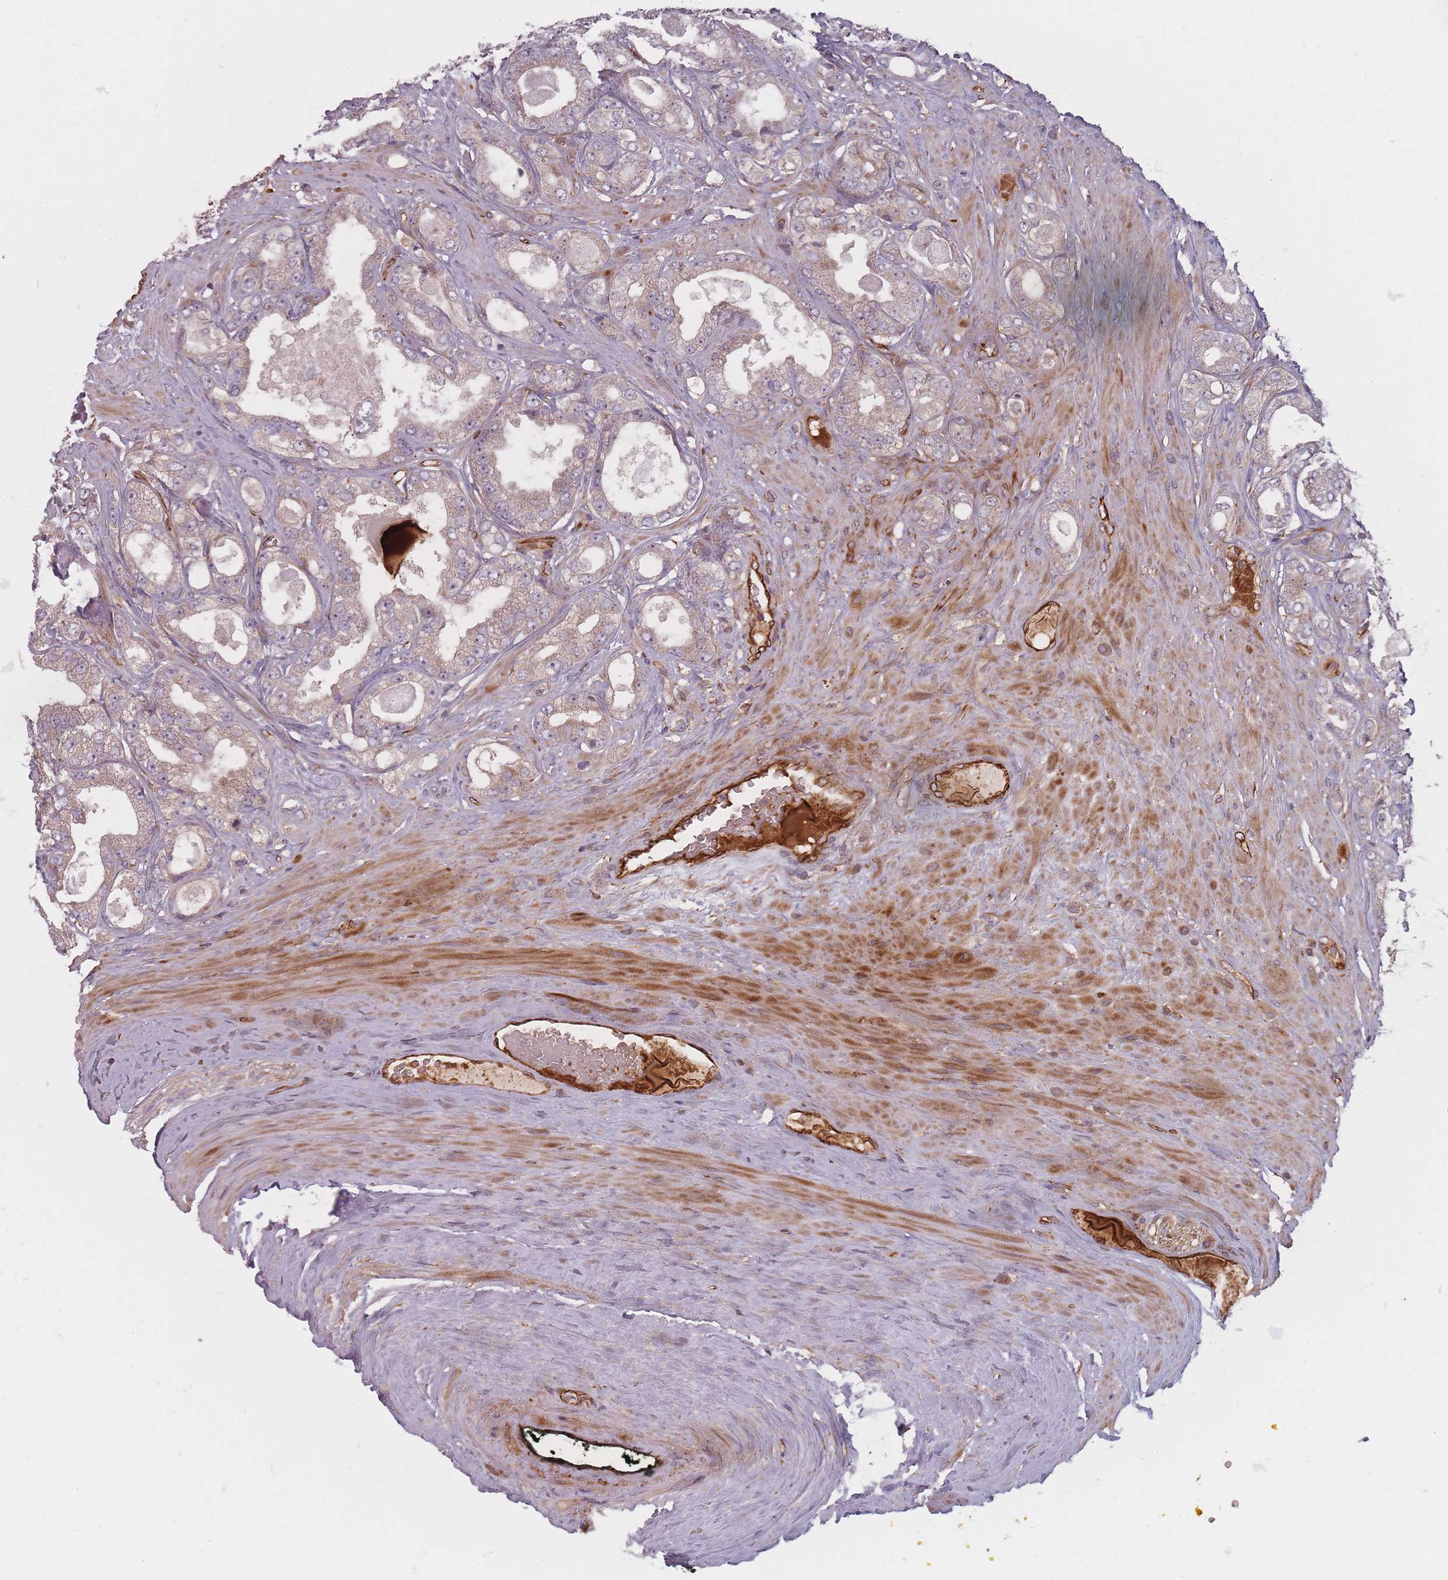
{"staining": {"intensity": "weak", "quantity": "<25%", "location": "cytoplasmic/membranous"}, "tissue": "prostate cancer", "cell_type": "Tumor cells", "image_type": "cancer", "snomed": [{"axis": "morphology", "description": "Adenocarcinoma, Low grade"}, {"axis": "topography", "description": "Prostate"}], "caption": "Immunohistochemistry (IHC) of prostate cancer (low-grade adenocarcinoma) displays no expression in tumor cells. Nuclei are stained in blue.", "gene": "EEF1AKMT2", "patient": {"sex": "male", "age": 63}}